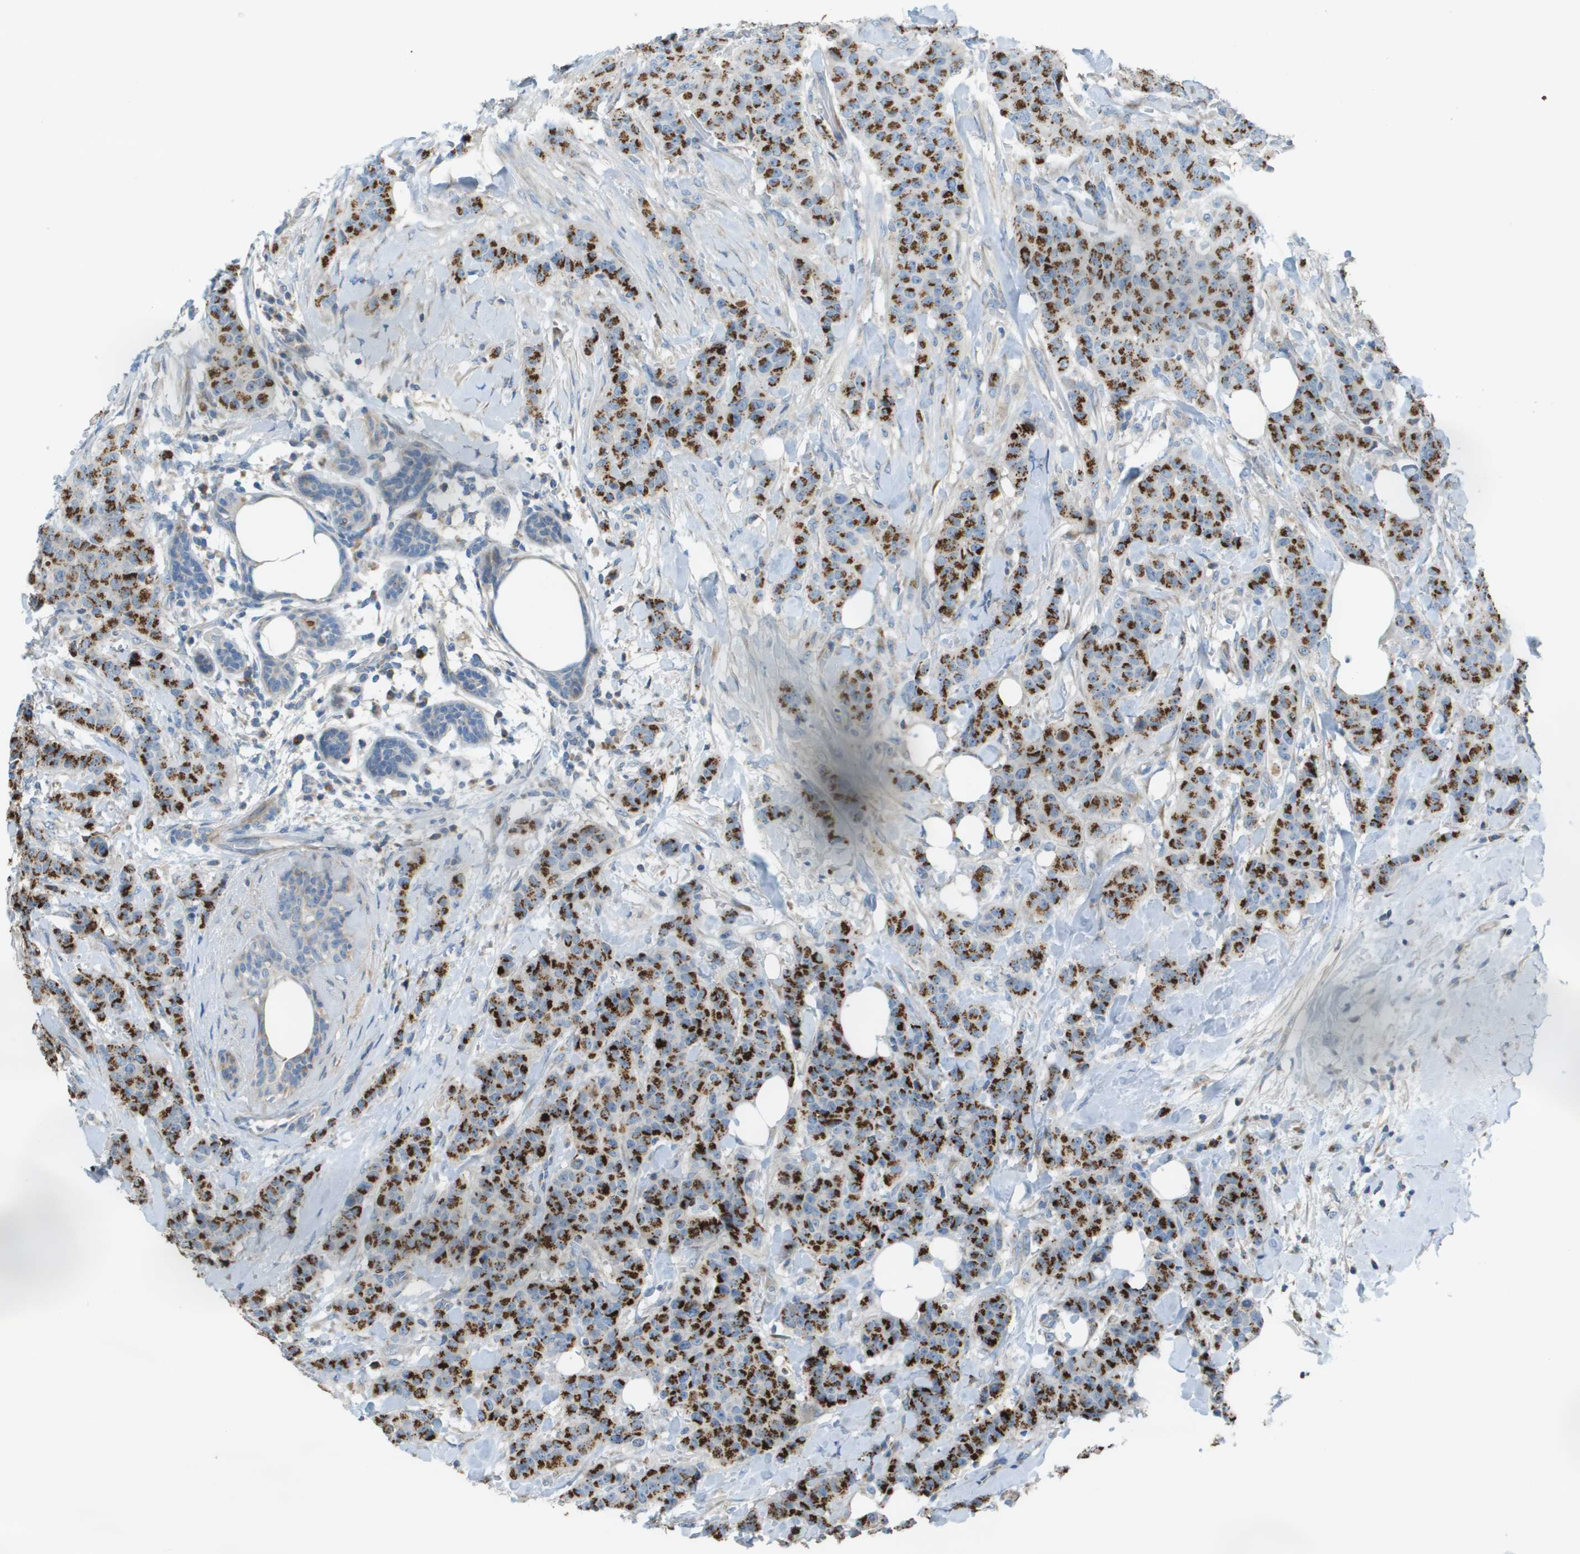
{"staining": {"intensity": "strong", "quantity": ">75%", "location": "cytoplasmic/membranous"}, "tissue": "breast cancer", "cell_type": "Tumor cells", "image_type": "cancer", "snomed": [{"axis": "morphology", "description": "Normal tissue, NOS"}, {"axis": "morphology", "description": "Duct carcinoma"}, {"axis": "topography", "description": "Breast"}], "caption": "Breast cancer stained for a protein (brown) exhibits strong cytoplasmic/membranous positive expression in approximately >75% of tumor cells.", "gene": "GALNT6", "patient": {"sex": "female", "age": 40}}